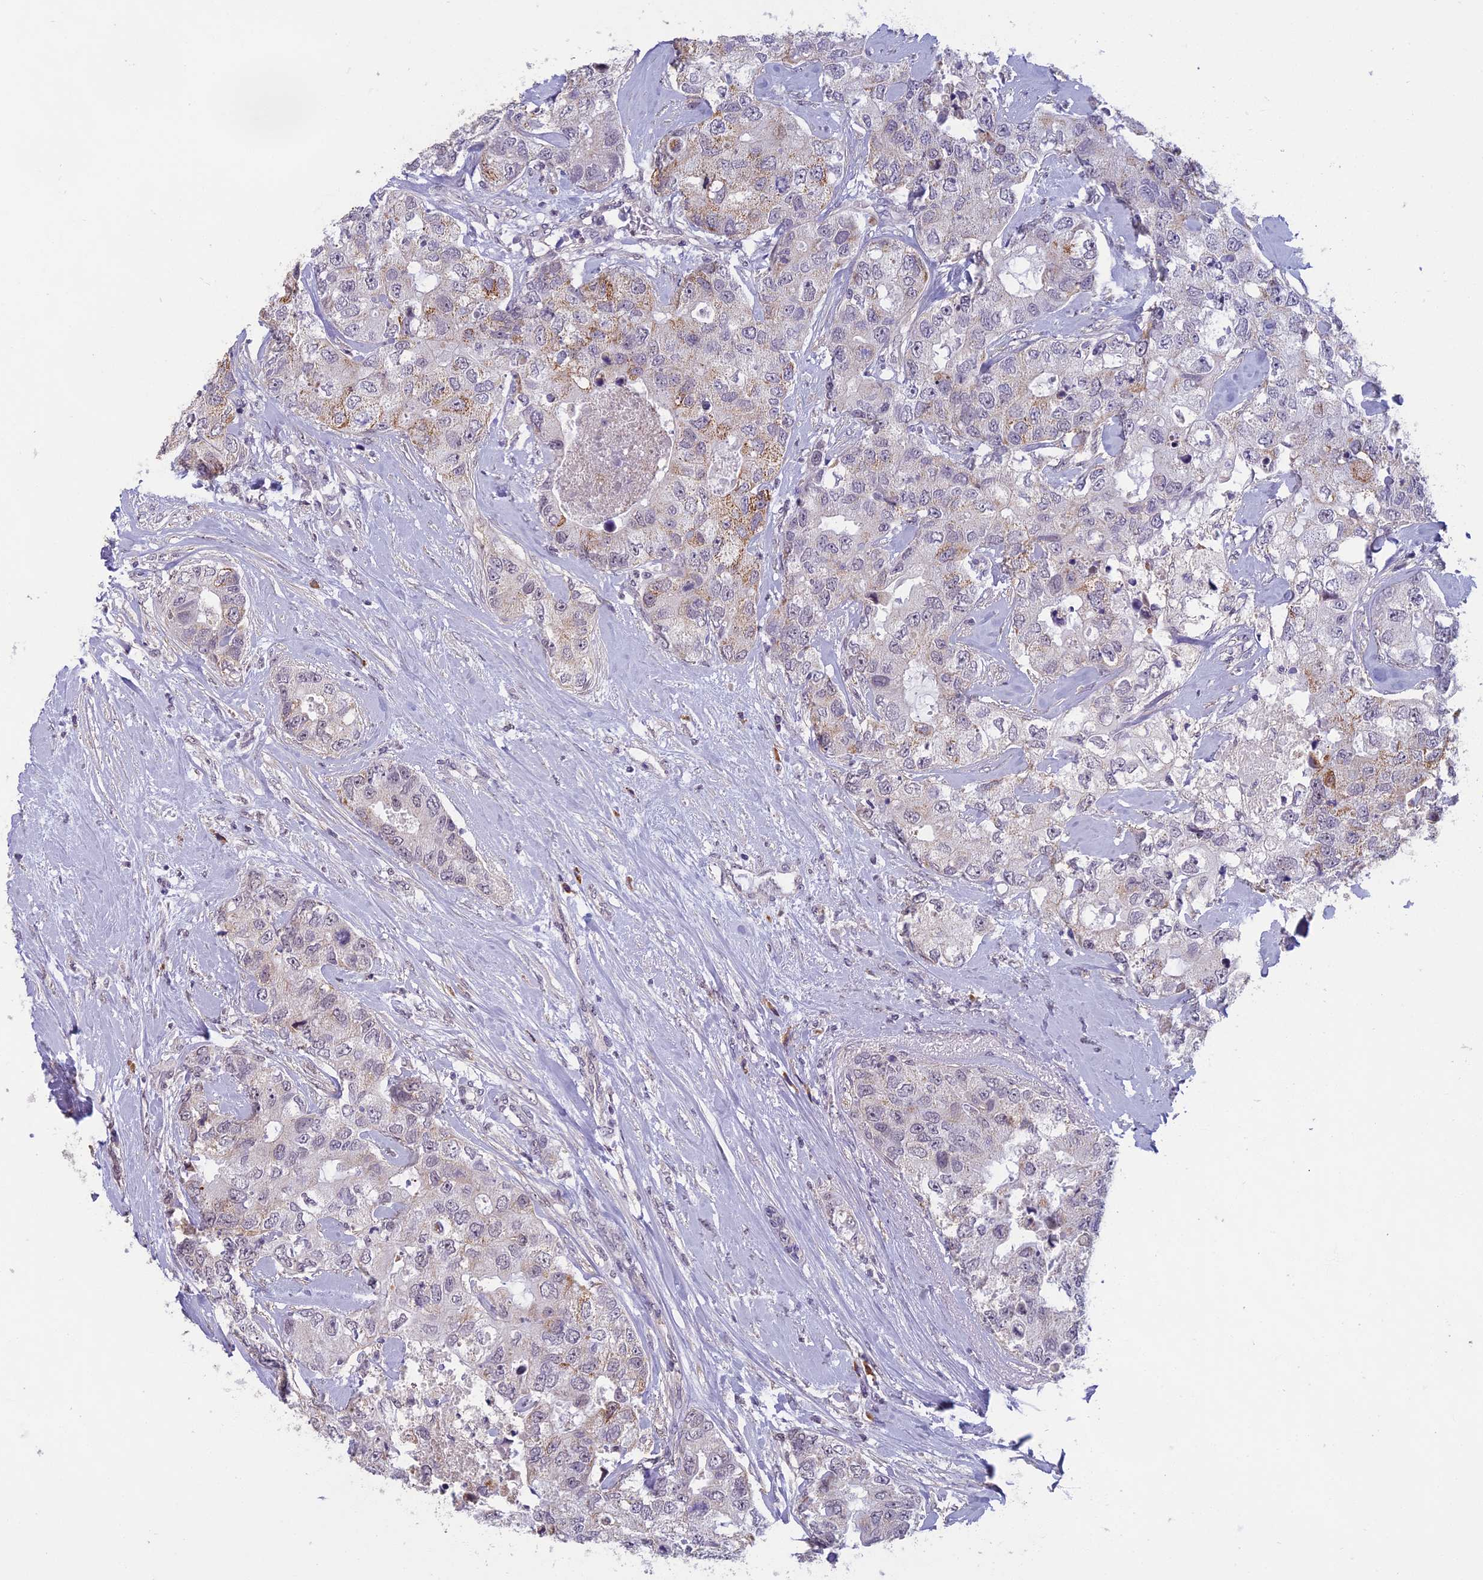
{"staining": {"intensity": "moderate", "quantity": "<25%", "location": "cytoplasmic/membranous"}, "tissue": "breast cancer", "cell_type": "Tumor cells", "image_type": "cancer", "snomed": [{"axis": "morphology", "description": "Duct carcinoma"}, {"axis": "topography", "description": "Breast"}], "caption": "An immunohistochemistry (IHC) histopathology image of neoplastic tissue is shown. Protein staining in brown highlights moderate cytoplasmic/membranous positivity in intraductal carcinoma (breast) within tumor cells.", "gene": "MORF4L1", "patient": {"sex": "female", "age": 62}}